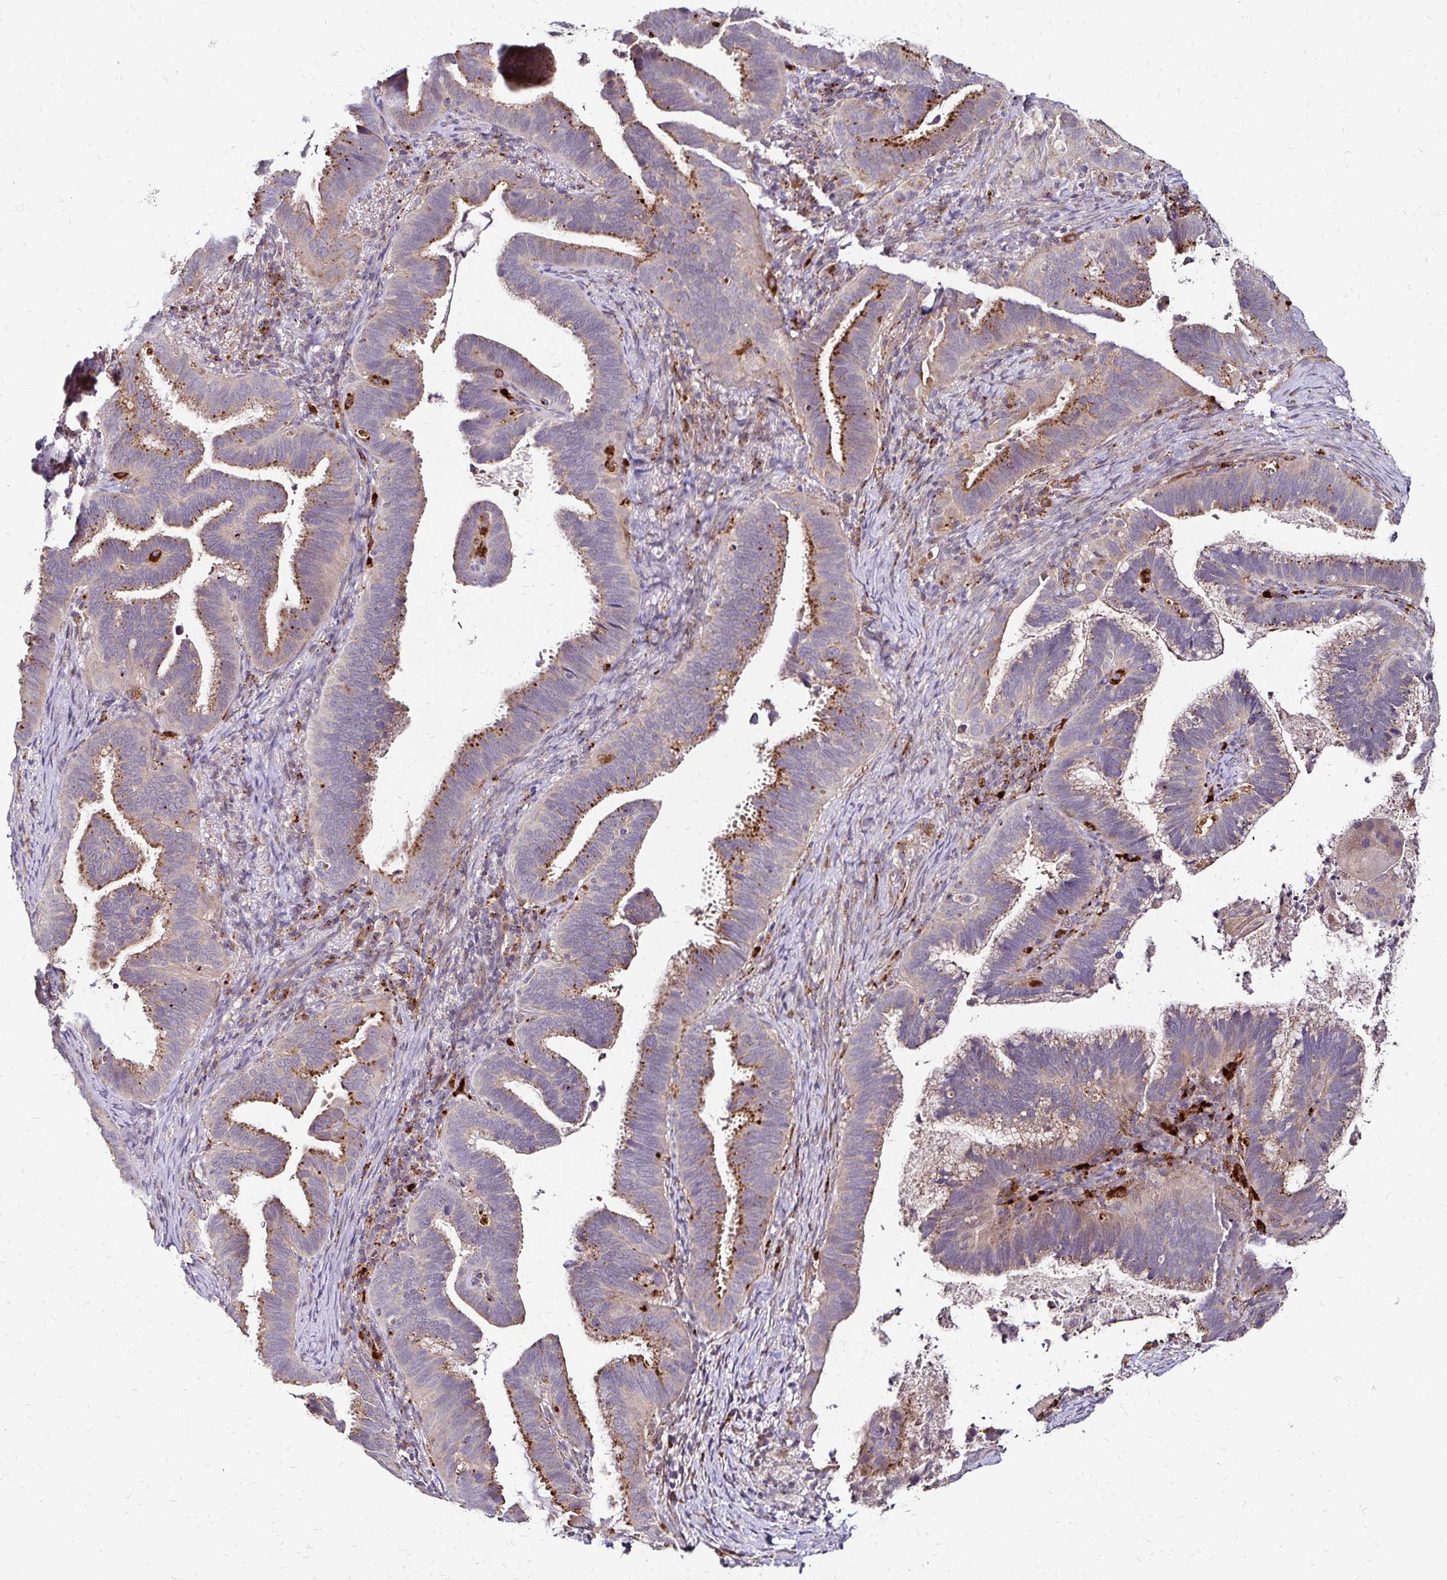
{"staining": {"intensity": "moderate", "quantity": "25%-75%", "location": "cytoplasmic/membranous"}, "tissue": "cervical cancer", "cell_type": "Tumor cells", "image_type": "cancer", "snomed": [{"axis": "morphology", "description": "Adenocarcinoma, NOS"}, {"axis": "topography", "description": "Cervix"}], "caption": "Moderate cytoplasmic/membranous positivity for a protein is identified in about 25%-75% of tumor cells of adenocarcinoma (cervical) using immunohistochemistry.", "gene": "IDUA", "patient": {"sex": "female", "age": 61}}